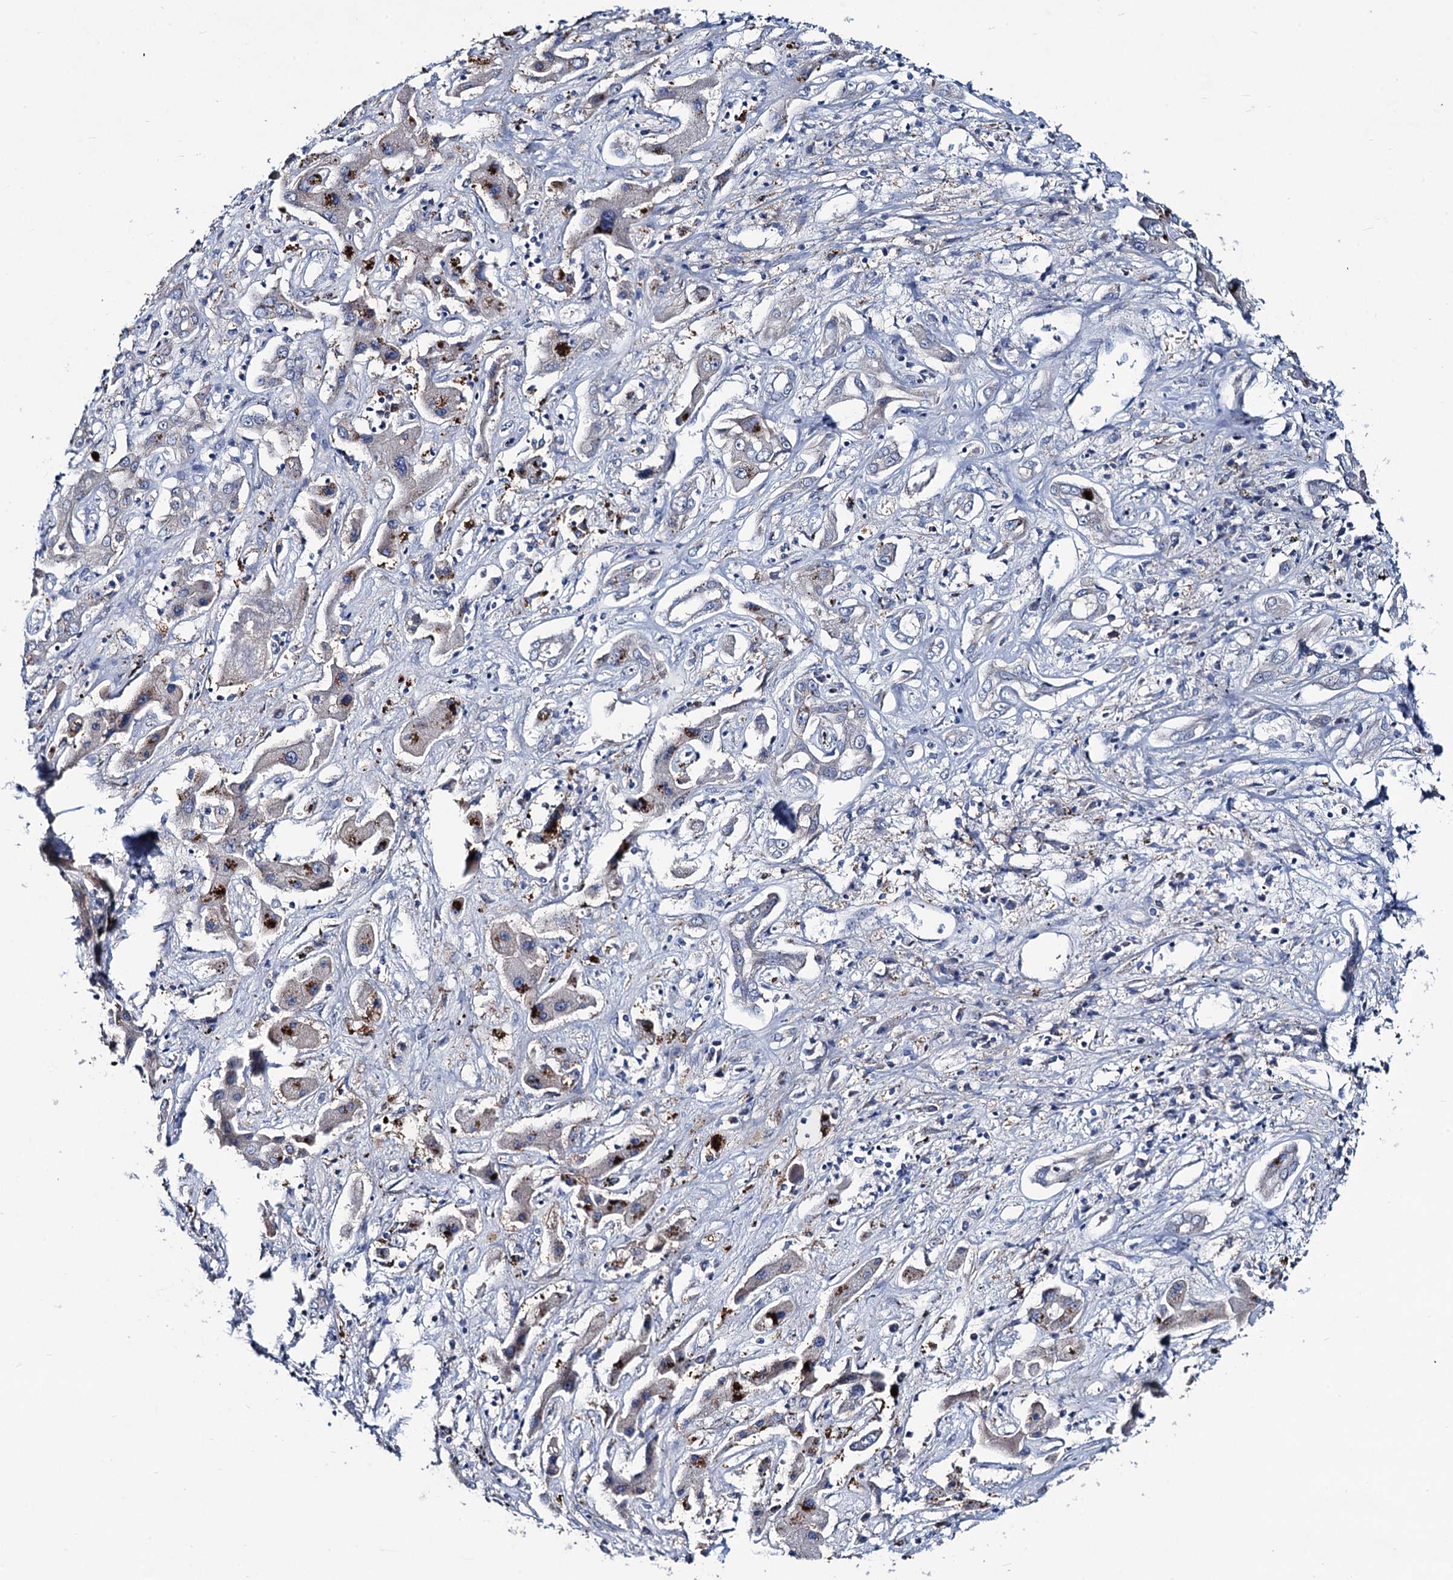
{"staining": {"intensity": "negative", "quantity": "none", "location": "none"}, "tissue": "liver cancer", "cell_type": "Tumor cells", "image_type": "cancer", "snomed": [{"axis": "morphology", "description": "Cholangiocarcinoma"}, {"axis": "topography", "description": "Liver"}], "caption": "Immunohistochemistry (IHC) of human liver cholangiocarcinoma reveals no staining in tumor cells.", "gene": "RTKN2", "patient": {"sex": "male", "age": 67}}